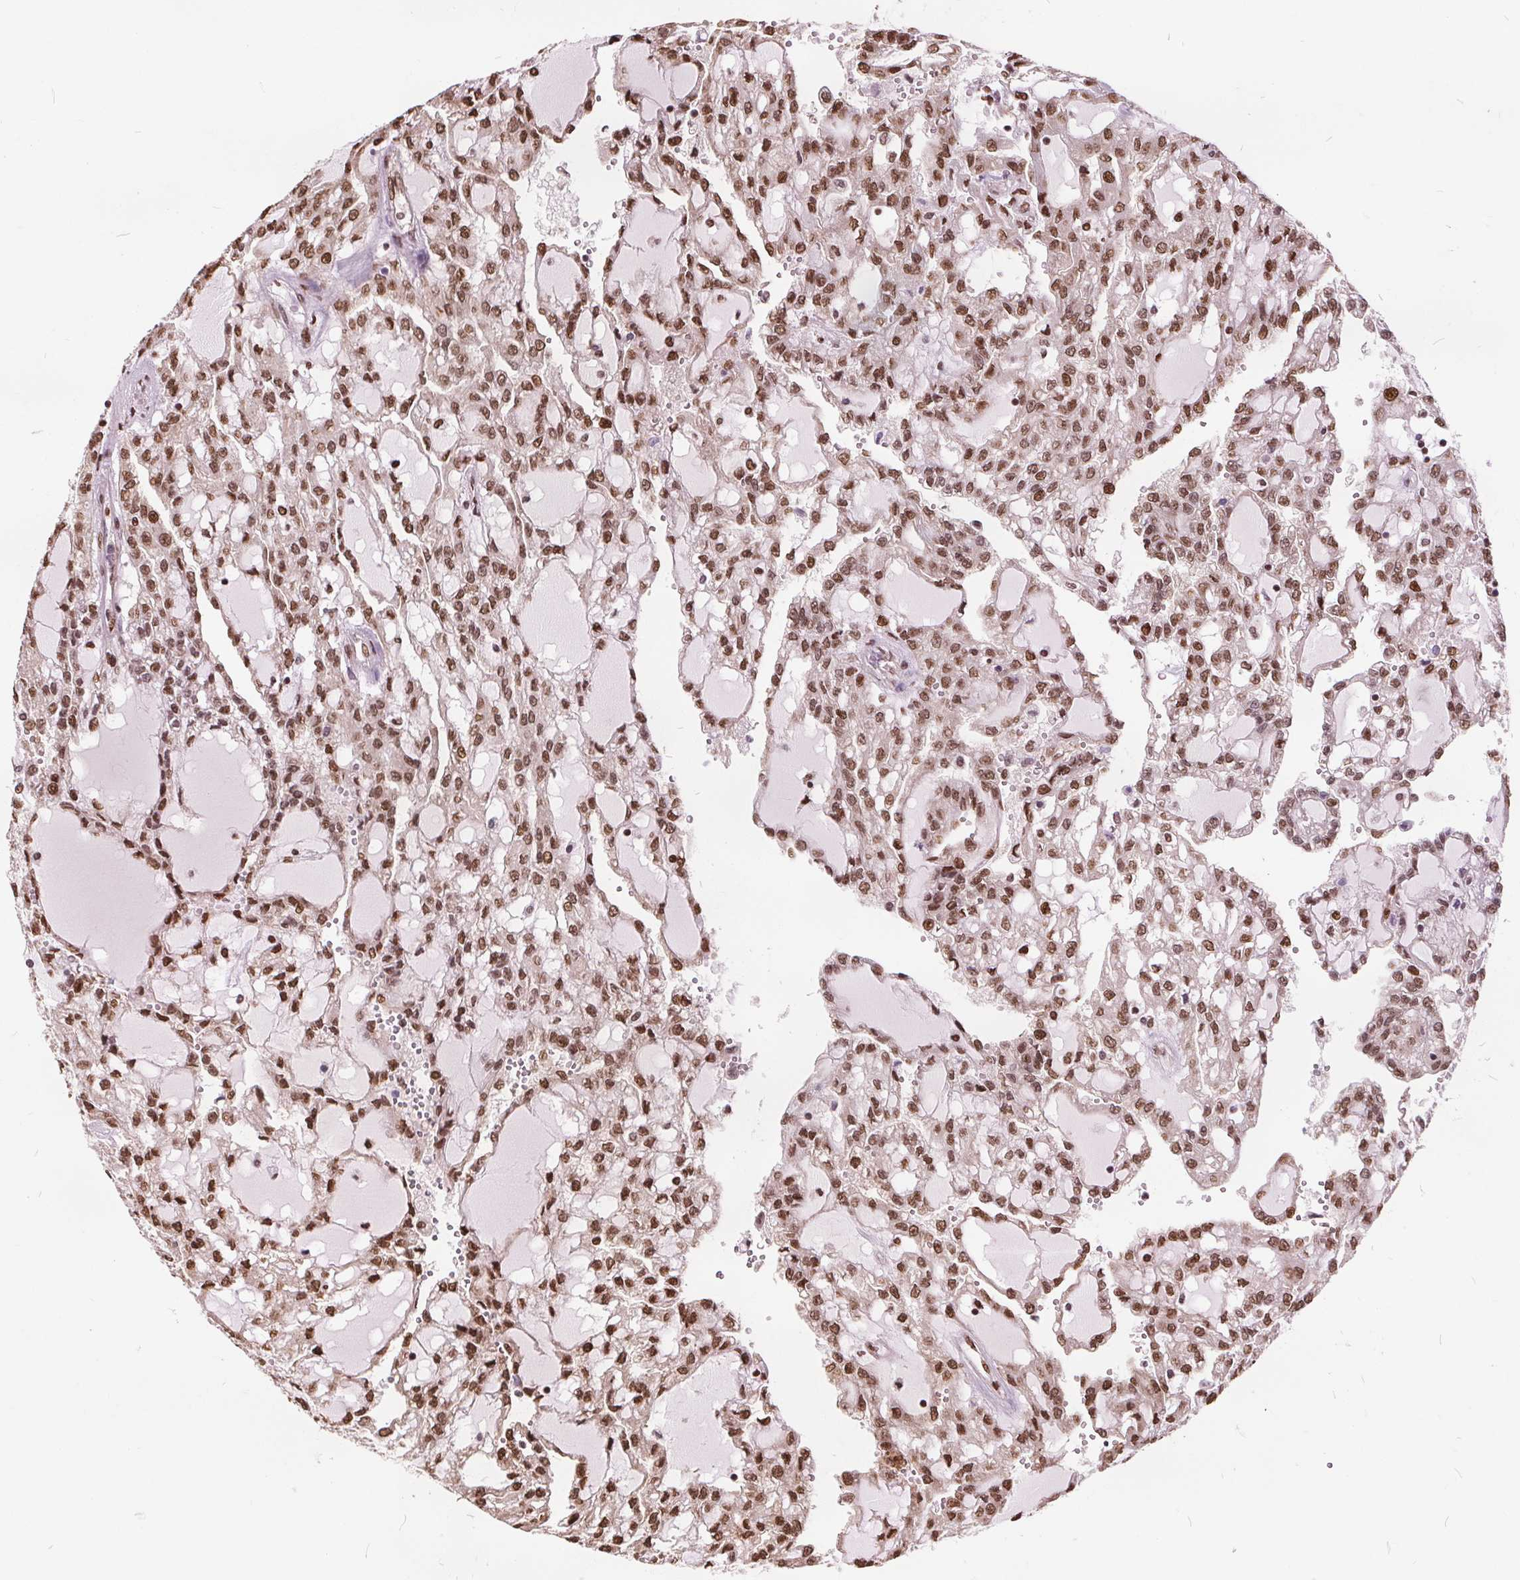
{"staining": {"intensity": "moderate", "quantity": ">75%", "location": "nuclear"}, "tissue": "renal cancer", "cell_type": "Tumor cells", "image_type": "cancer", "snomed": [{"axis": "morphology", "description": "Adenocarcinoma, NOS"}, {"axis": "topography", "description": "Kidney"}], "caption": "Protein staining reveals moderate nuclear expression in approximately >75% of tumor cells in renal cancer.", "gene": "ISLR2", "patient": {"sex": "male", "age": 63}}